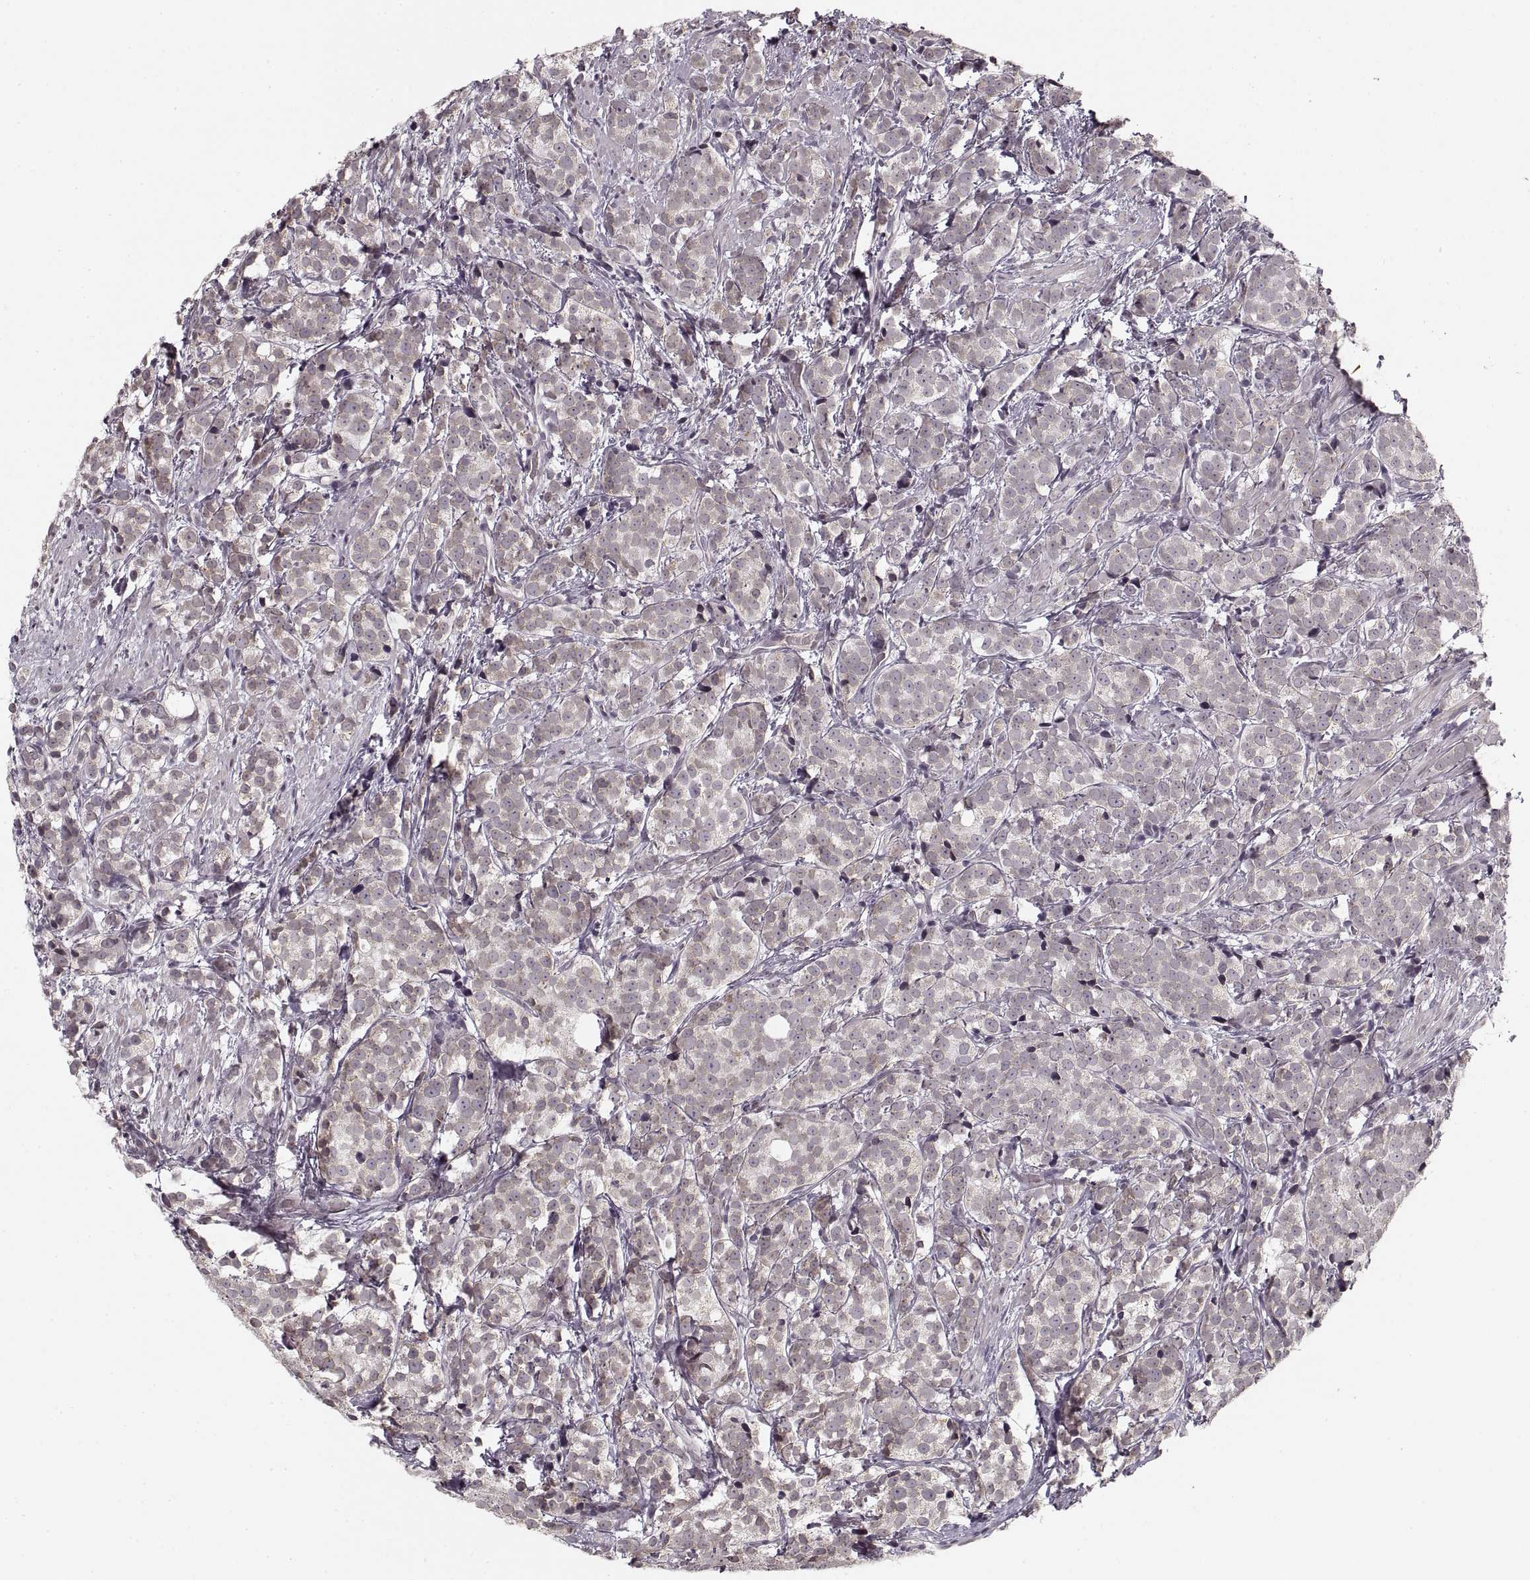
{"staining": {"intensity": "negative", "quantity": "none", "location": "none"}, "tissue": "prostate cancer", "cell_type": "Tumor cells", "image_type": "cancer", "snomed": [{"axis": "morphology", "description": "Adenocarcinoma, High grade"}, {"axis": "topography", "description": "Prostate"}], "caption": "IHC of adenocarcinoma (high-grade) (prostate) reveals no staining in tumor cells. The staining is performed using DAB (3,3'-diaminobenzidine) brown chromogen with nuclei counter-stained in using hematoxylin.", "gene": "ASIC3", "patient": {"sex": "male", "age": 53}}